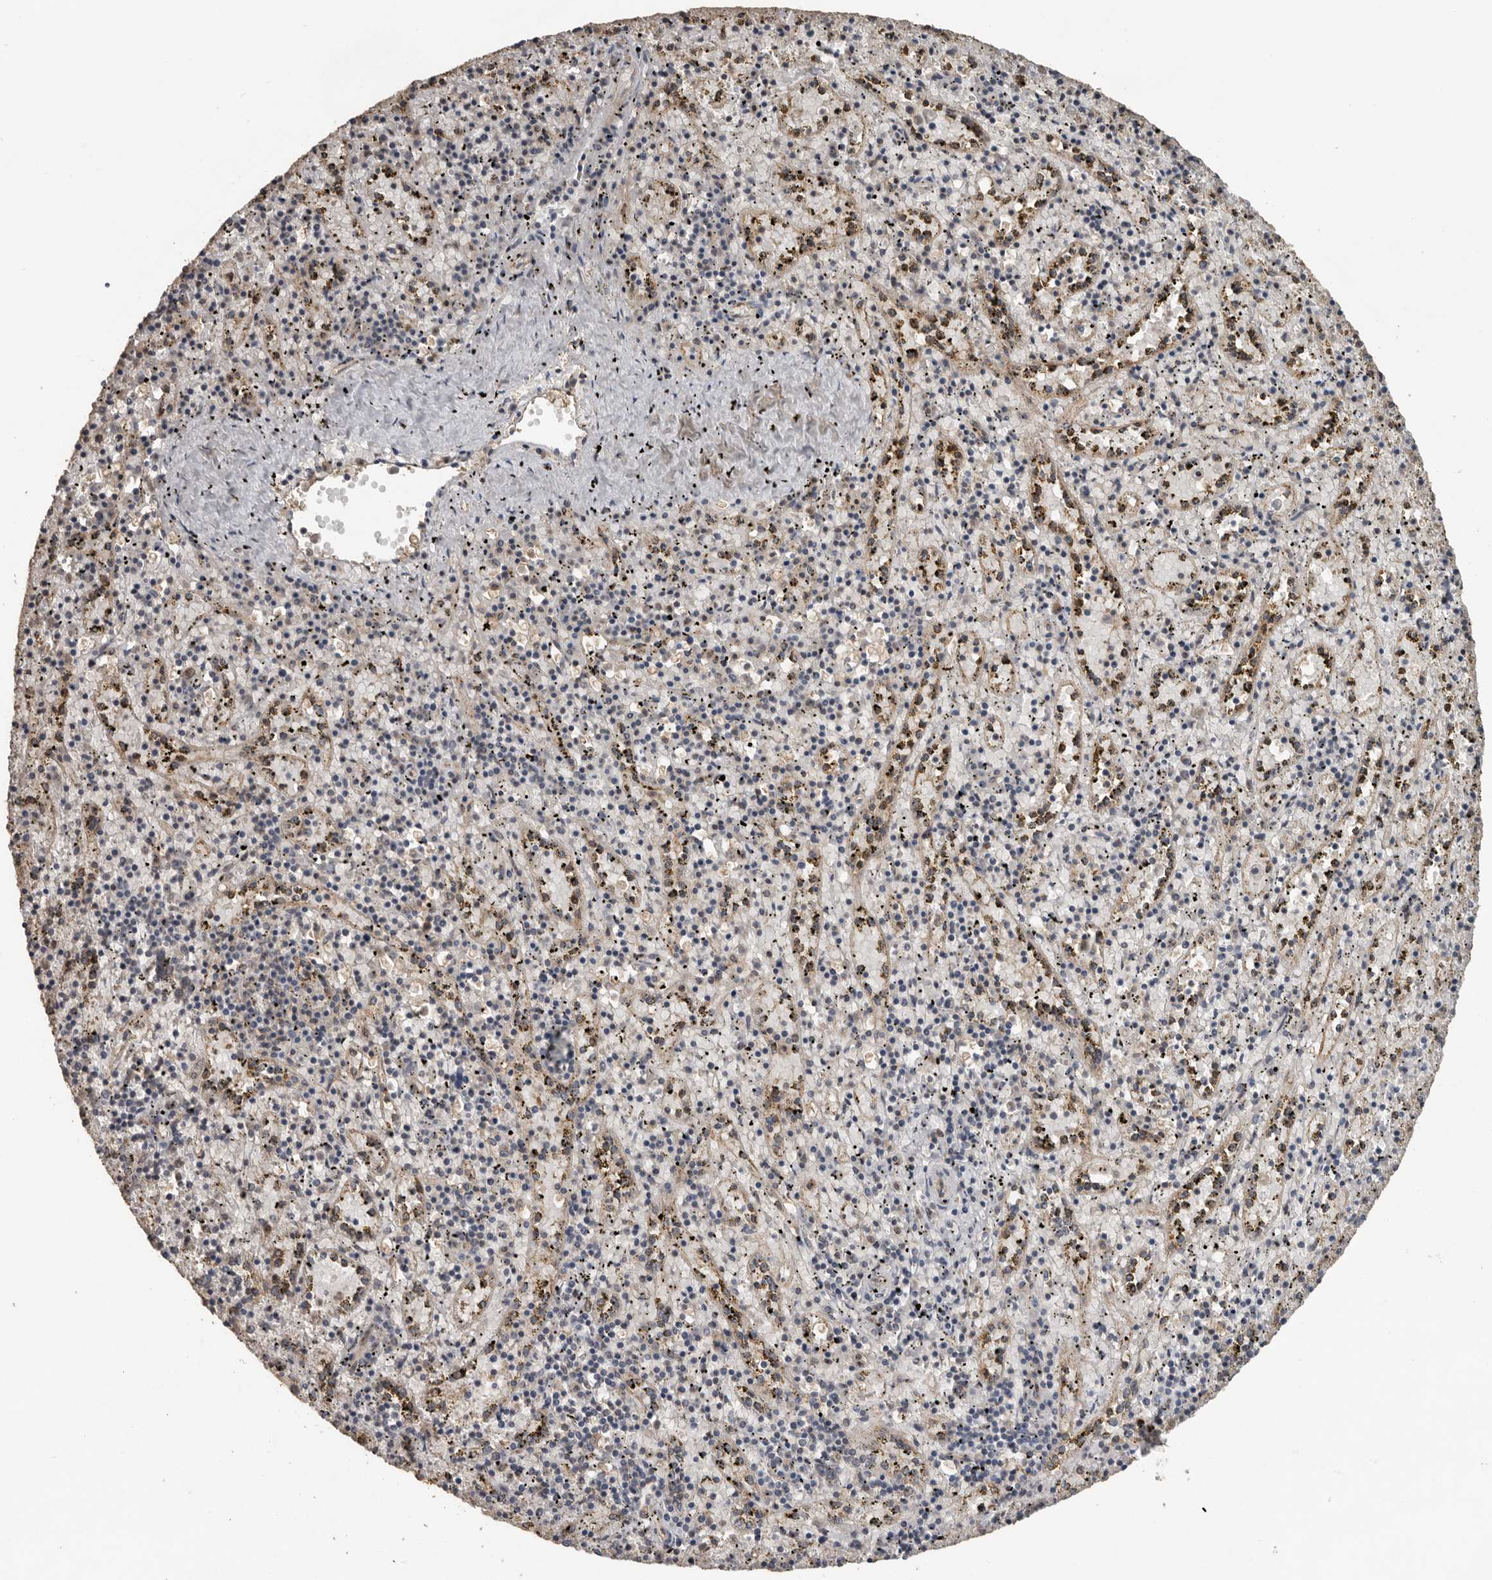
{"staining": {"intensity": "weak", "quantity": "<25%", "location": "cytoplasmic/membranous"}, "tissue": "spleen", "cell_type": "Cells in red pulp", "image_type": "normal", "snomed": [{"axis": "morphology", "description": "Normal tissue, NOS"}, {"axis": "topography", "description": "Spleen"}], "caption": "An image of spleen stained for a protein exhibits no brown staining in cells in red pulp. (IHC, brightfield microscopy, high magnification).", "gene": "CEP350", "patient": {"sex": "male", "age": 11}}